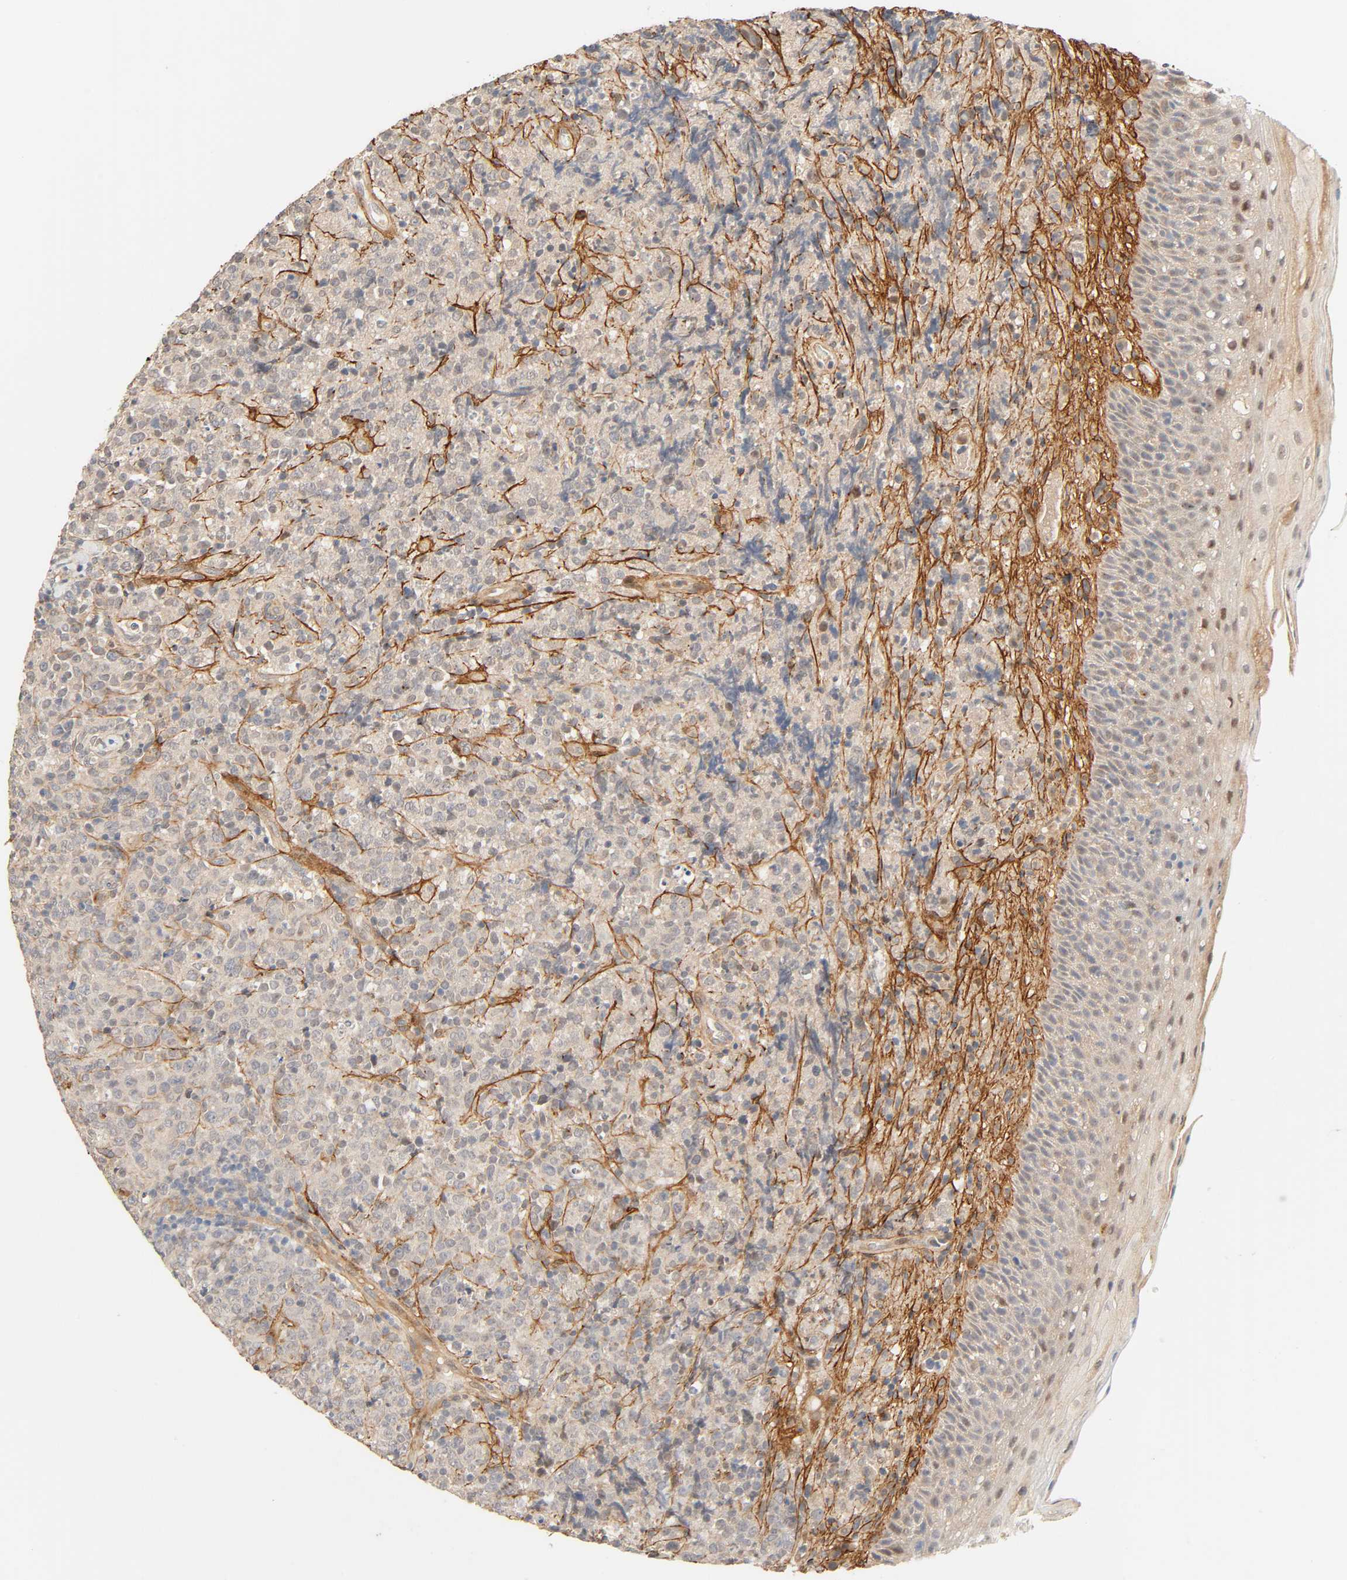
{"staining": {"intensity": "negative", "quantity": "none", "location": "none"}, "tissue": "lymphoma", "cell_type": "Tumor cells", "image_type": "cancer", "snomed": [{"axis": "morphology", "description": "Malignant lymphoma, non-Hodgkin's type, High grade"}, {"axis": "topography", "description": "Tonsil"}], "caption": "Lymphoma stained for a protein using immunohistochemistry (IHC) demonstrates no positivity tumor cells.", "gene": "CACNA1G", "patient": {"sex": "female", "age": 36}}